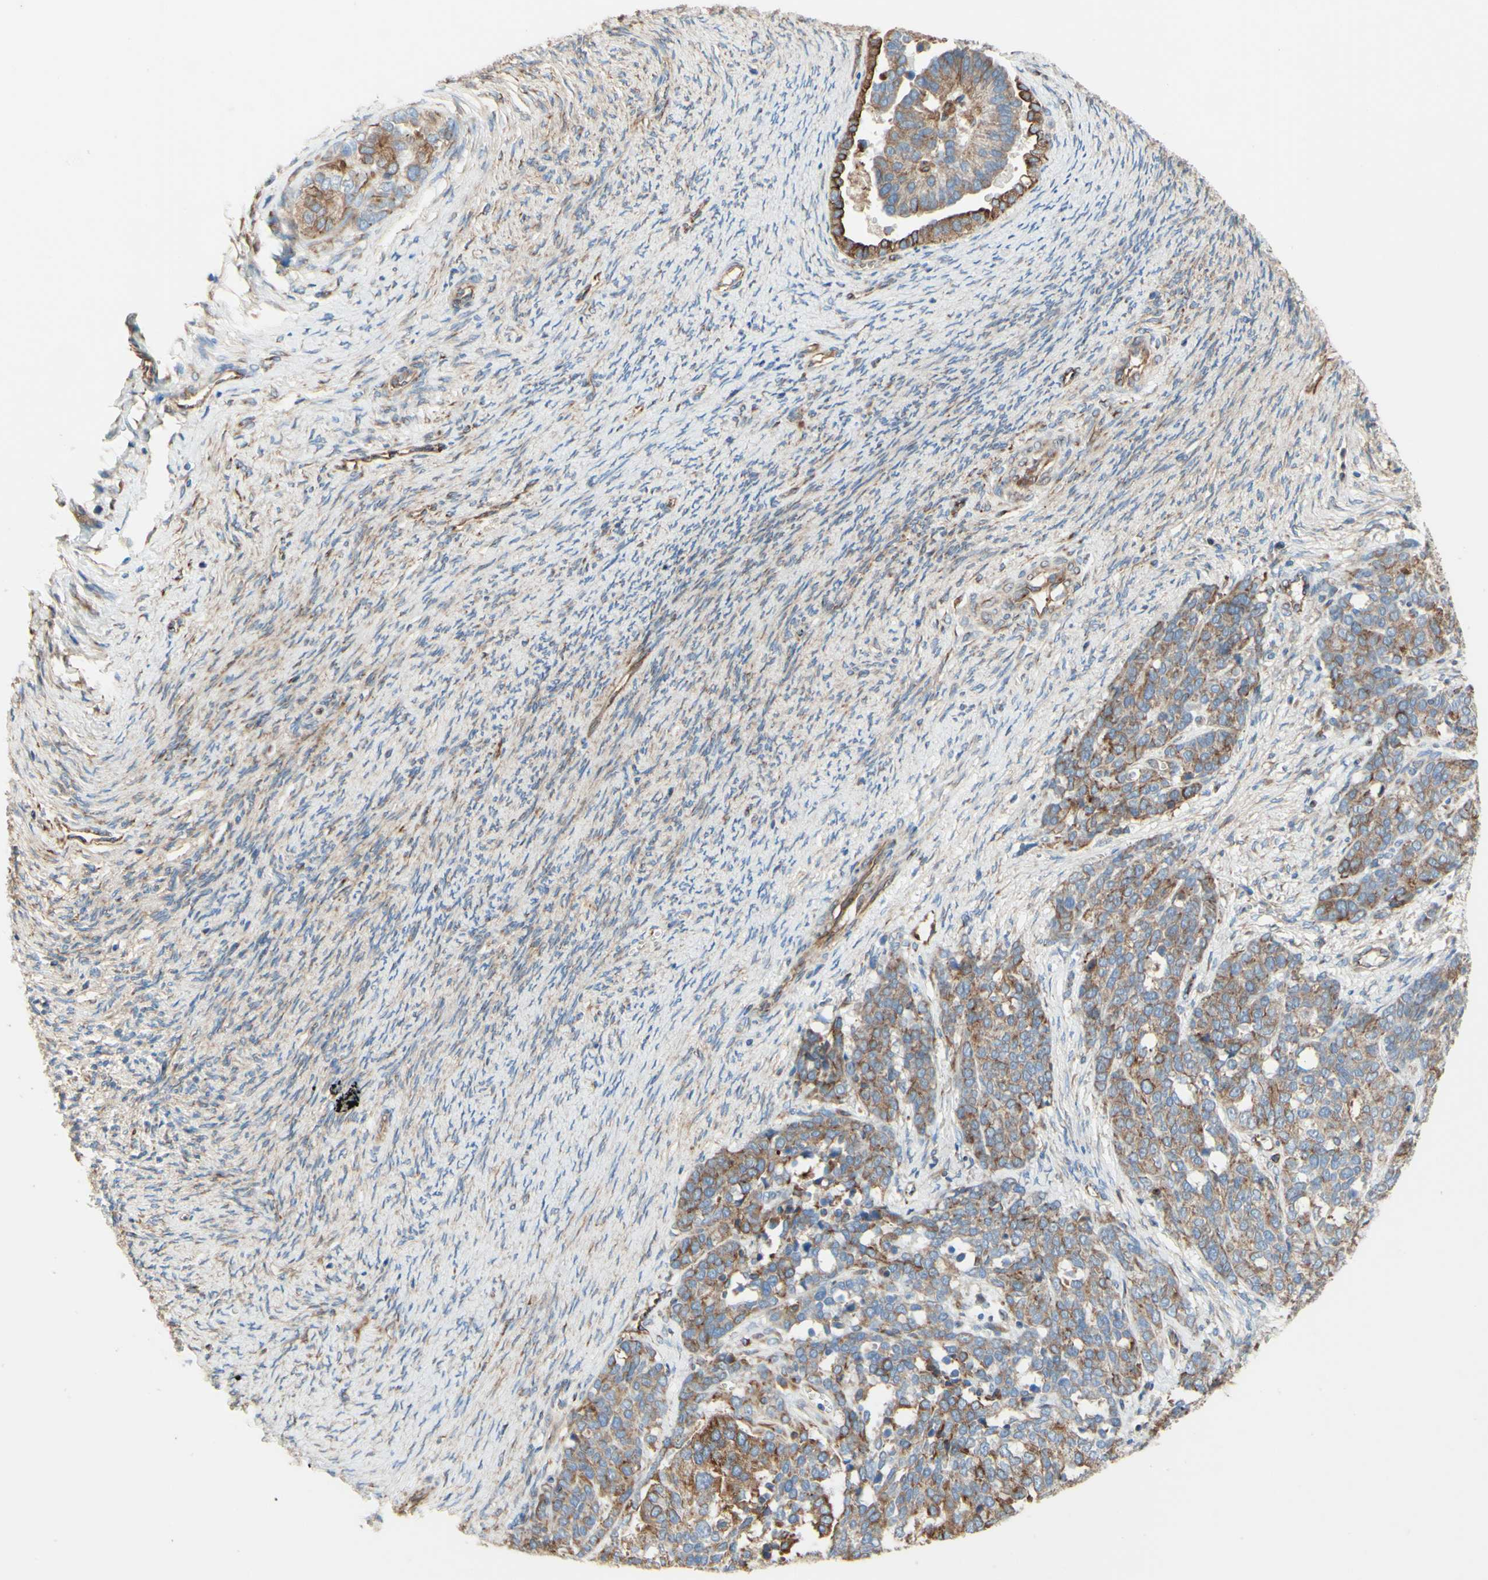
{"staining": {"intensity": "moderate", "quantity": ">75%", "location": "cytoplasmic/membranous"}, "tissue": "ovarian cancer", "cell_type": "Tumor cells", "image_type": "cancer", "snomed": [{"axis": "morphology", "description": "Cystadenocarcinoma, serous, NOS"}, {"axis": "topography", "description": "Ovary"}], "caption": "The micrograph exhibits staining of serous cystadenocarcinoma (ovarian), revealing moderate cytoplasmic/membranous protein expression (brown color) within tumor cells.", "gene": "ENDOD1", "patient": {"sex": "female", "age": 44}}